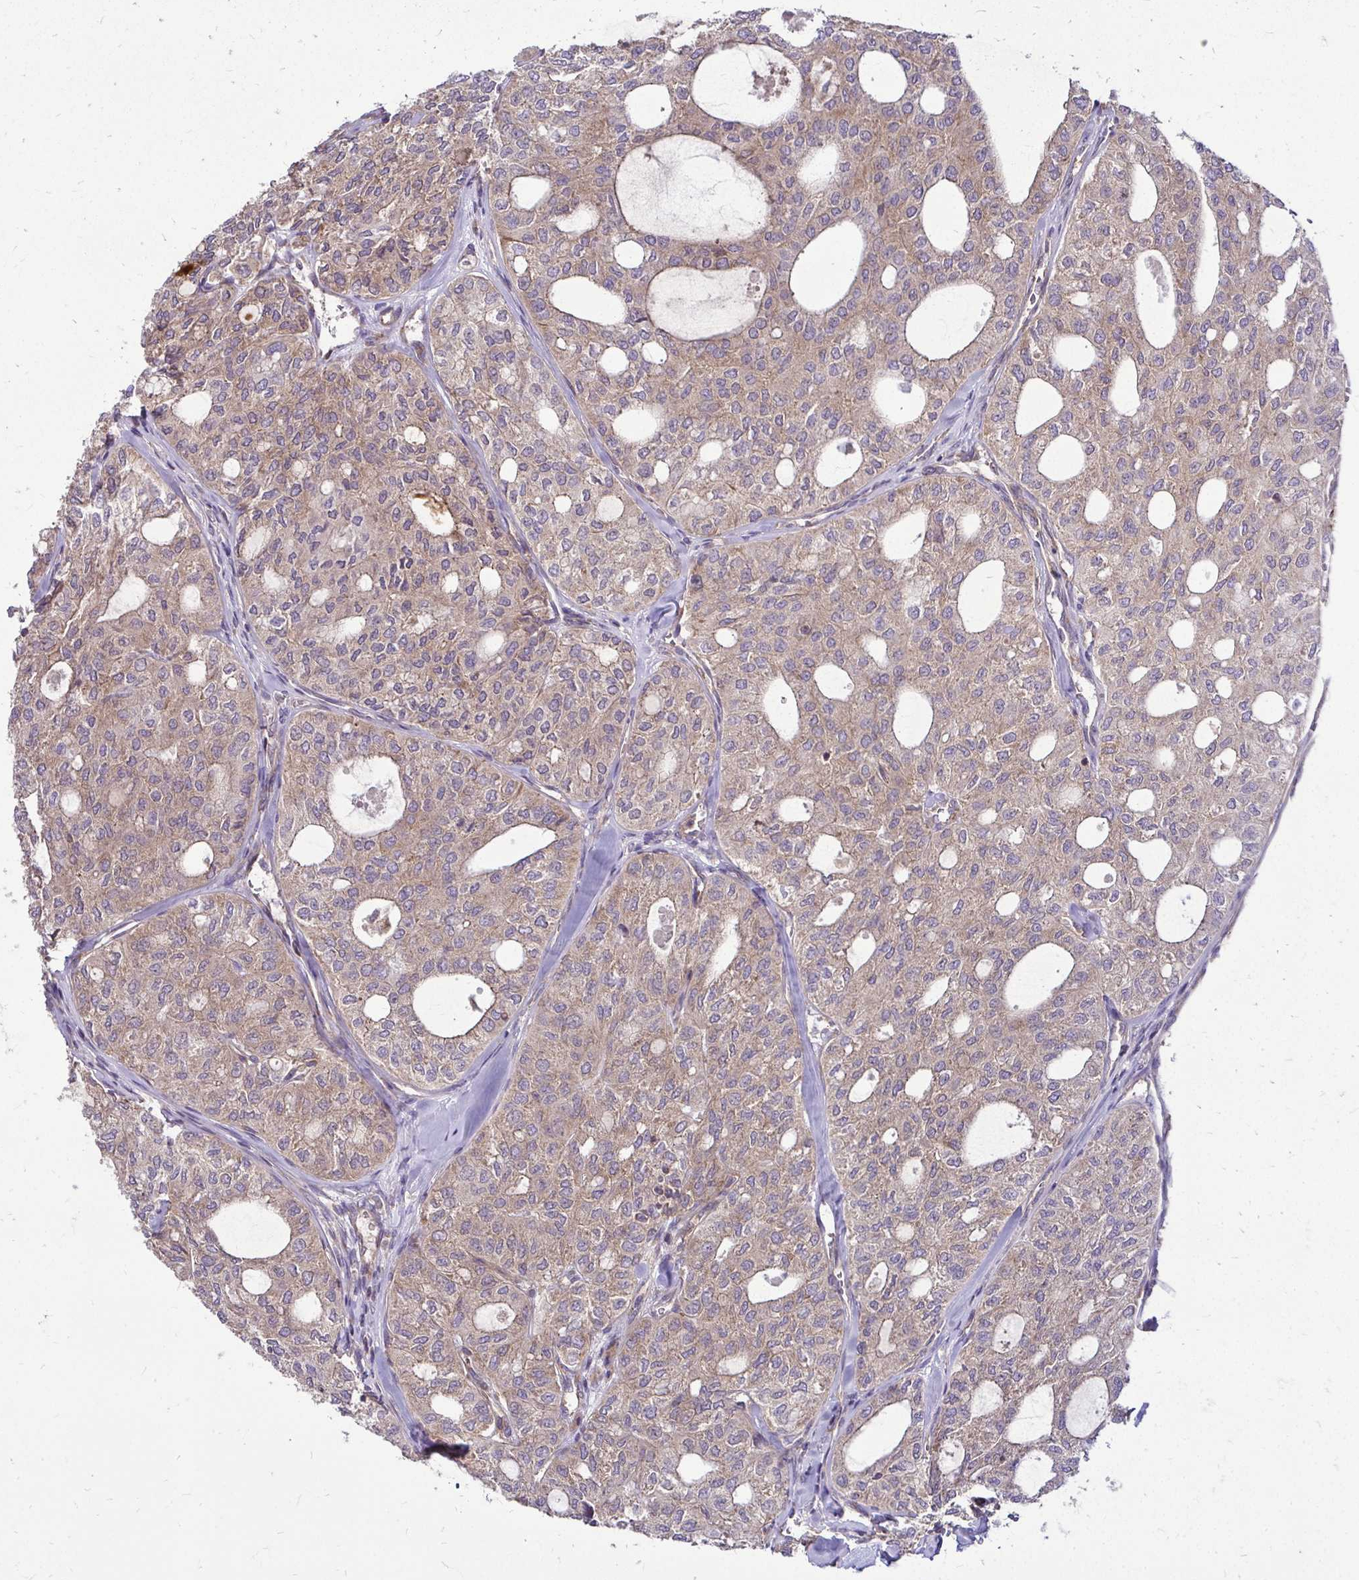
{"staining": {"intensity": "moderate", "quantity": ">75%", "location": "cytoplasmic/membranous"}, "tissue": "thyroid cancer", "cell_type": "Tumor cells", "image_type": "cancer", "snomed": [{"axis": "morphology", "description": "Follicular adenoma carcinoma, NOS"}, {"axis": "topography", "description": "Thyroid gland"}], "caption": "Immunohistochemistry (IHC) of thyroid follicular adenoma carcinoma displays medium levels of moderate cytoplasmic/membranous expression in about >75% of tumor cells. (IHC, brightfield microscopy, high magnification).", "gene": "FMR1", "patient": {"sex": "male", "age": 75}}